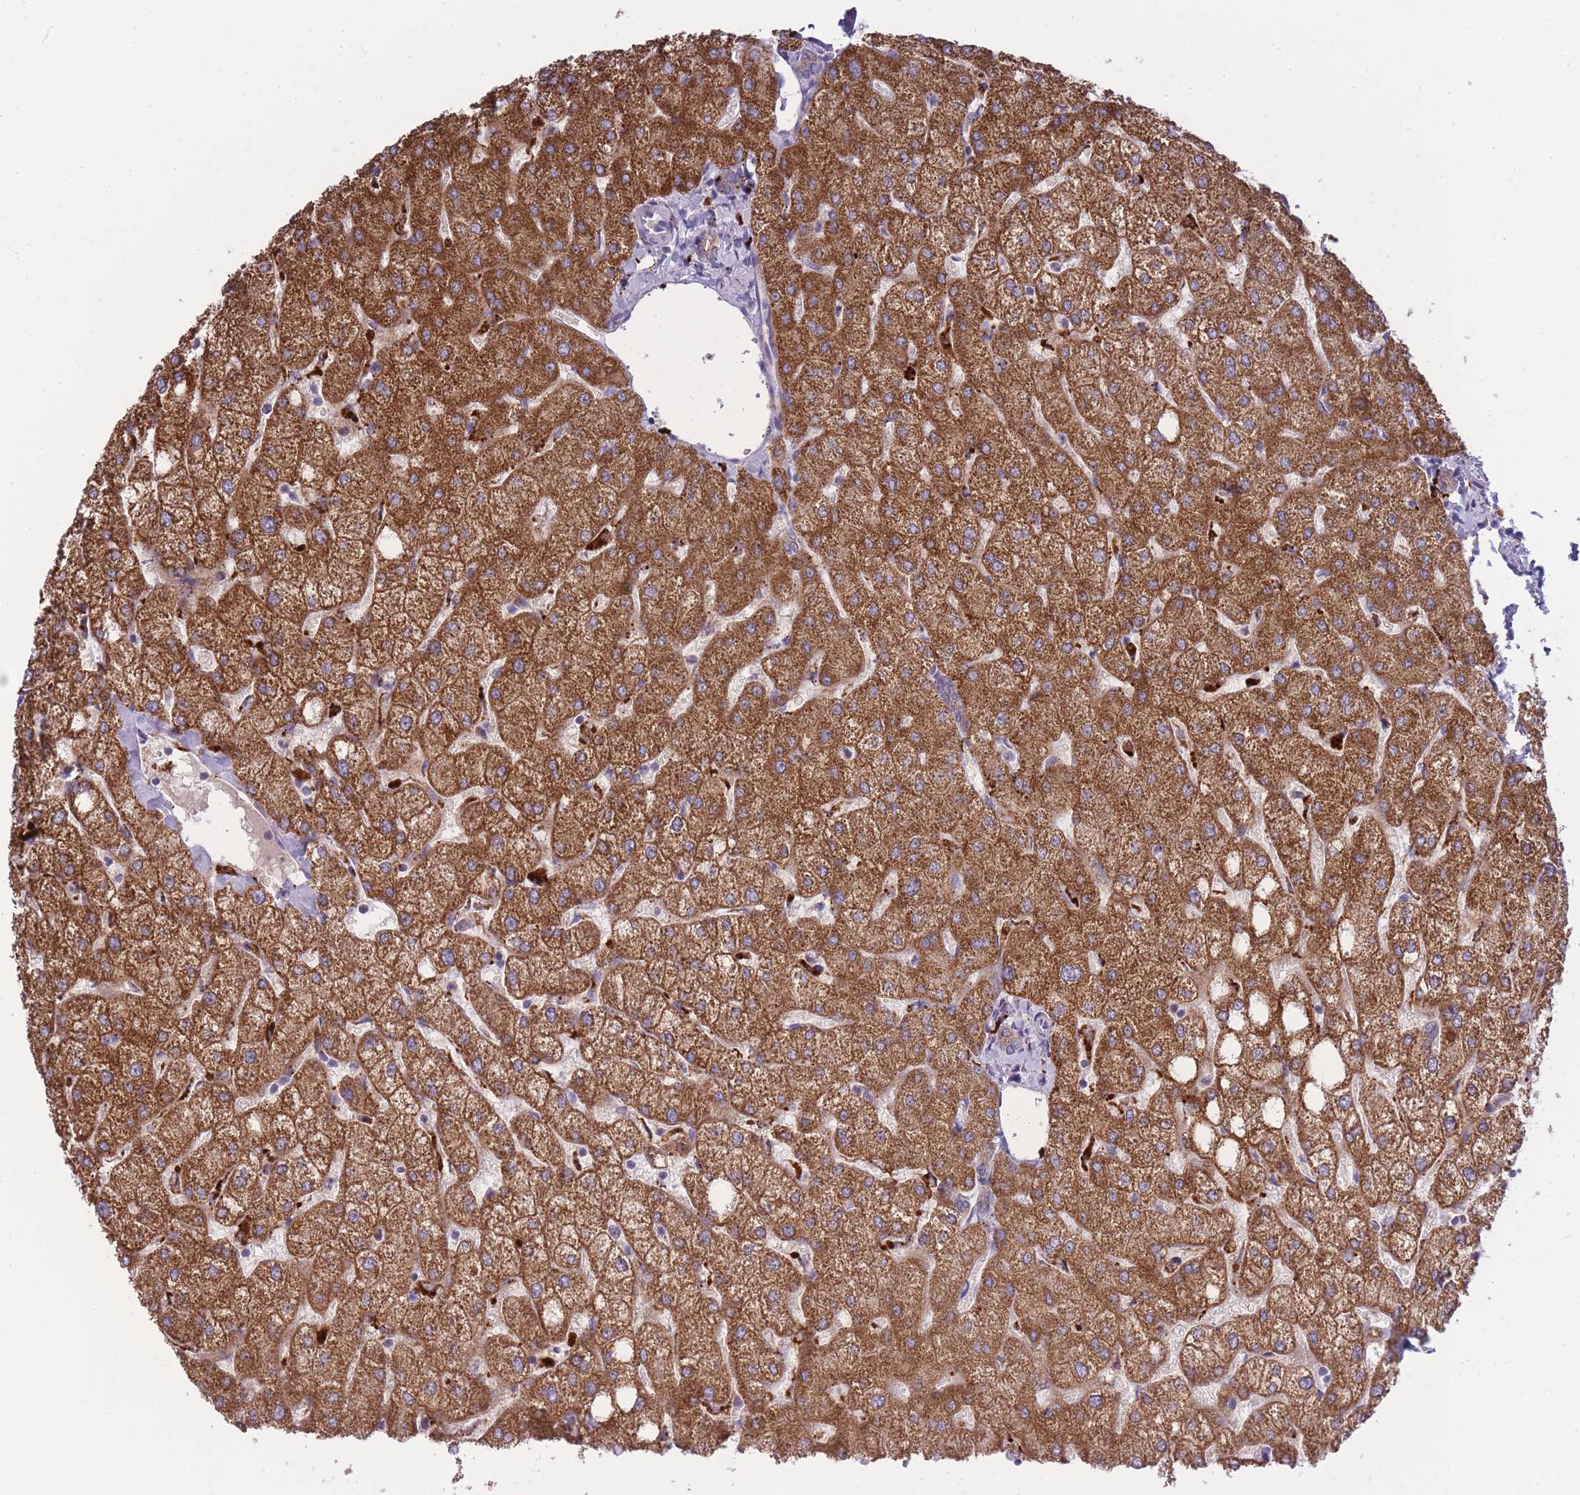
{"staining": {"intensity": "weak", "quantity": "<25%", "location": "cytoplasmic/membranous"}, "tissue": "liver", "cell_type": "Cholangiocytes", "image_type": "normal", "snomed": [{"axis": "morphology", "description": "Normal tissue, NOS"}, {"axis": "topography", "description": "Liver"}], "caption": "Immunohistochemical staining of normal human liver displays no significant positivity in cholangiocytes.", "gene": "TRIM61", "patient": {"sex": "female", "age": 54}}